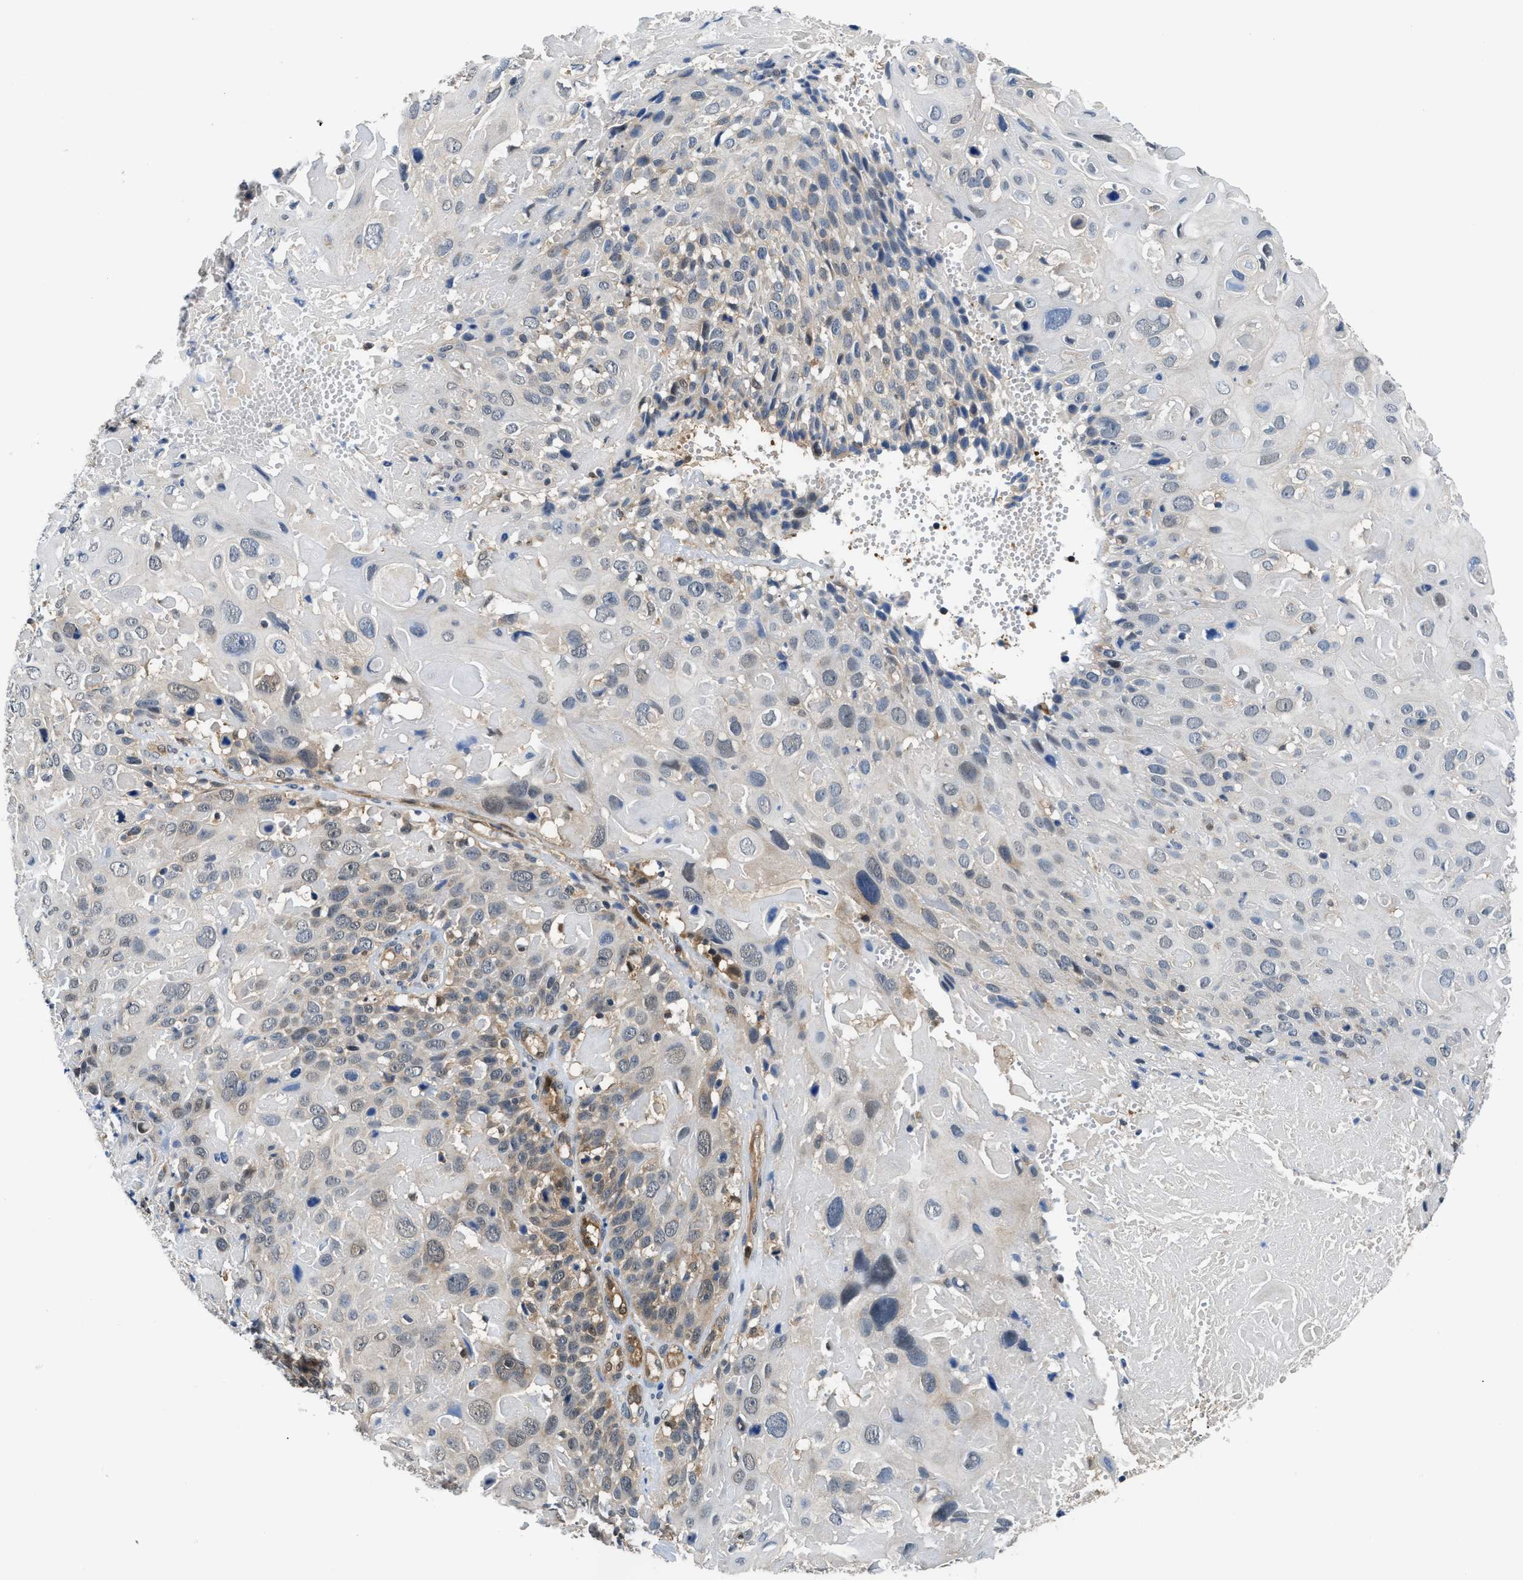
{"staining": {"intensity": "weak", "quantity": "<25%", "location": "cytoplasmic/membranous"}, "tissue": "cervical cancer", "cell_type": "Tumor cells", "image_type": "cancer", "snomed": [{"axis": "morphology", "description": "Squamous cell carcinoma, NOS"}, {"axis": "topography", "description": "Cervix"}], "caption": "Tumor cells show no significant protein expression in cervical squamous cell carcinoma. (Brightfield microscopy of DAB (3,3'-diaminobenzidine) IHC at high magnification).", "gene": "PPA1", "patient": {"sex": "female", "age": 74}}